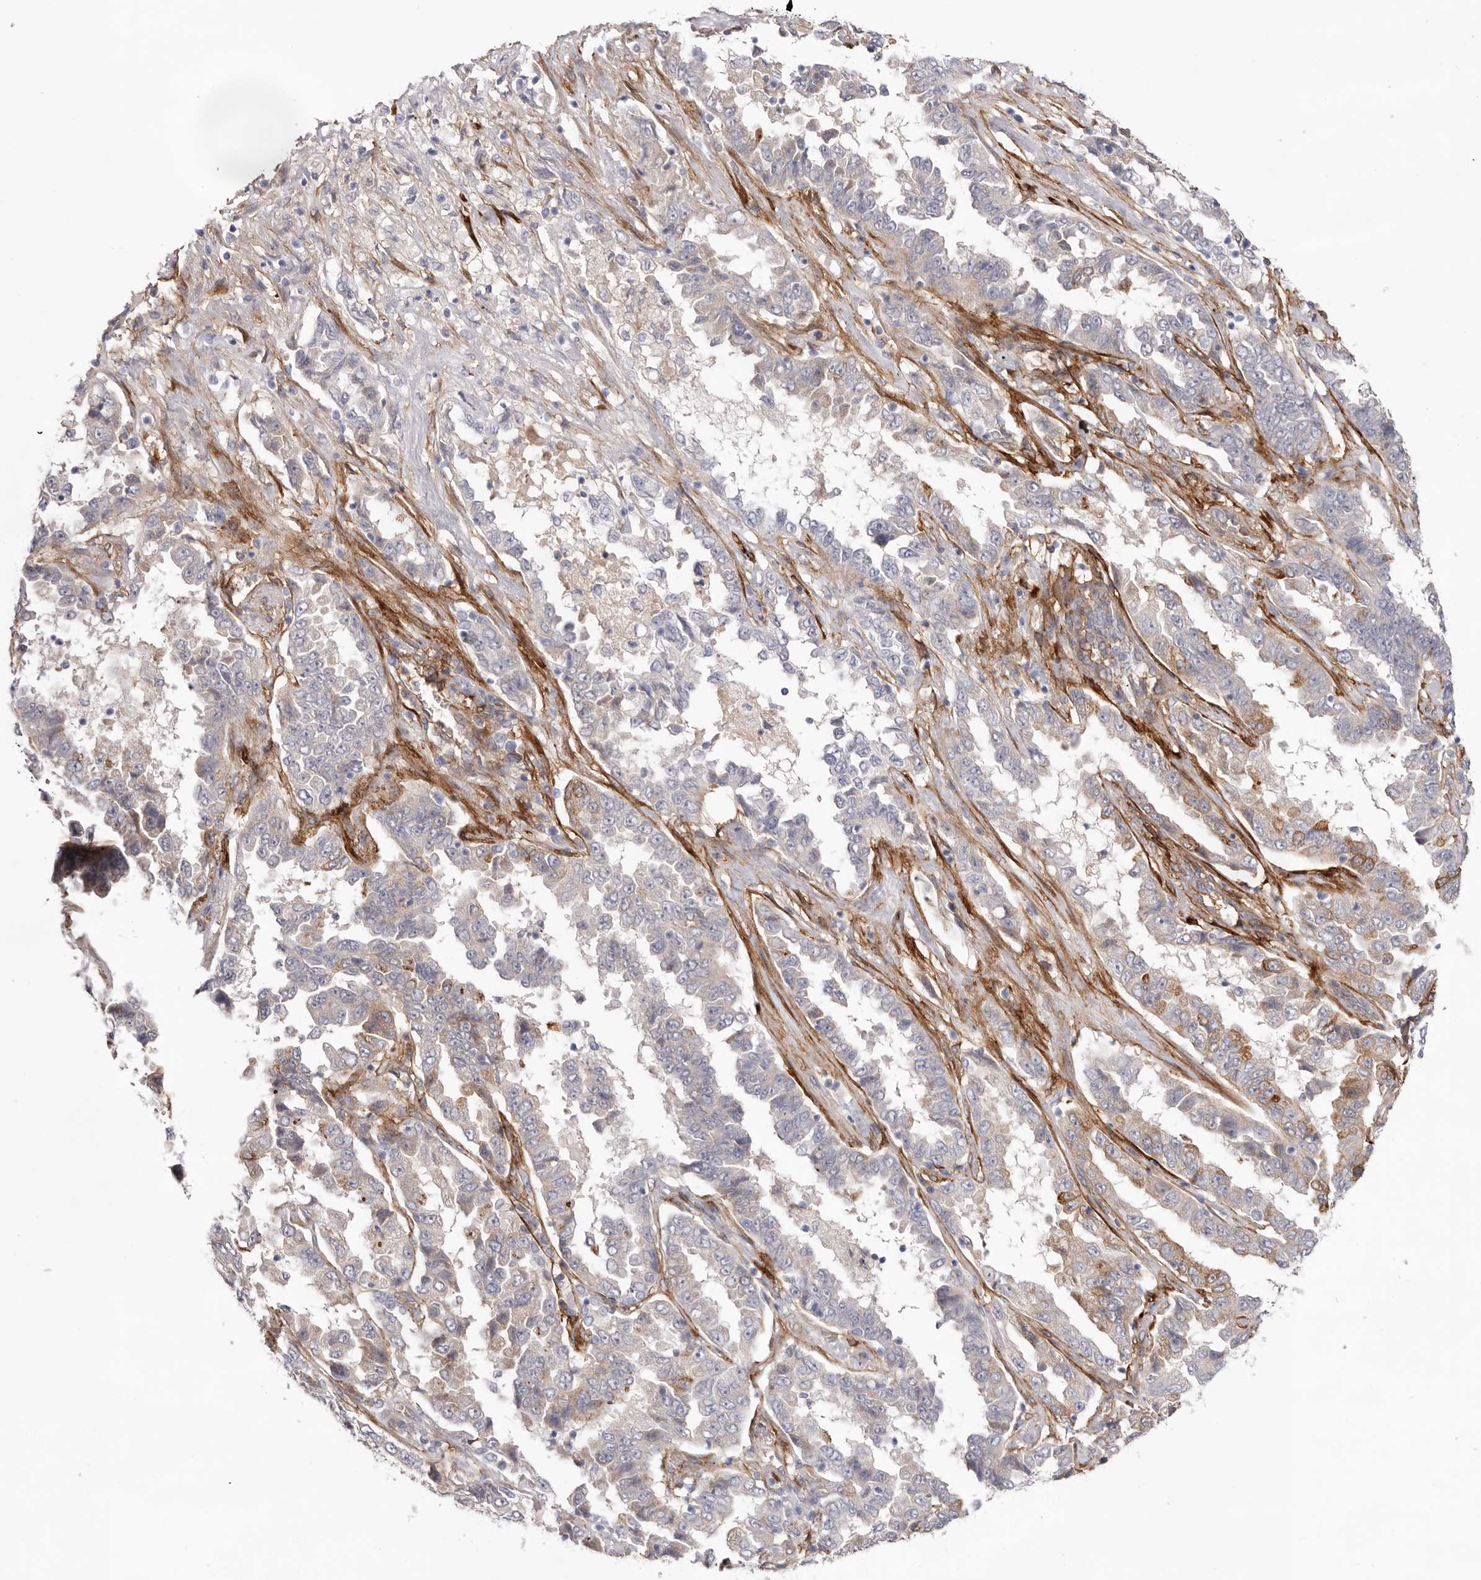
{"staining": {"intensity": "negative", "quantity": "none", "location": "none"}, "tissue": "lung cancer", "cell_type": "Tumor cells", "image_type": "cancer", "snomed": [{"axis": "morphology", "description": "Adenocarcinoma, NOS"}, {"axis": "topography", "description": "Lung"}], "caption": "Immunohistochemistry (IHC) micrograph of neoplastic tissue: lung cancer stained with DAB (3,3'-diaminobenzidine) reveals no significant protein expression in tumor cells. (Brightfield microscopy of DAB (3,3'-diaminobenzidine) immunohistochemistry (IHC) at high magnification).", "gene": "LRRC66", "patient": {"sex": "female", "age": 51}}